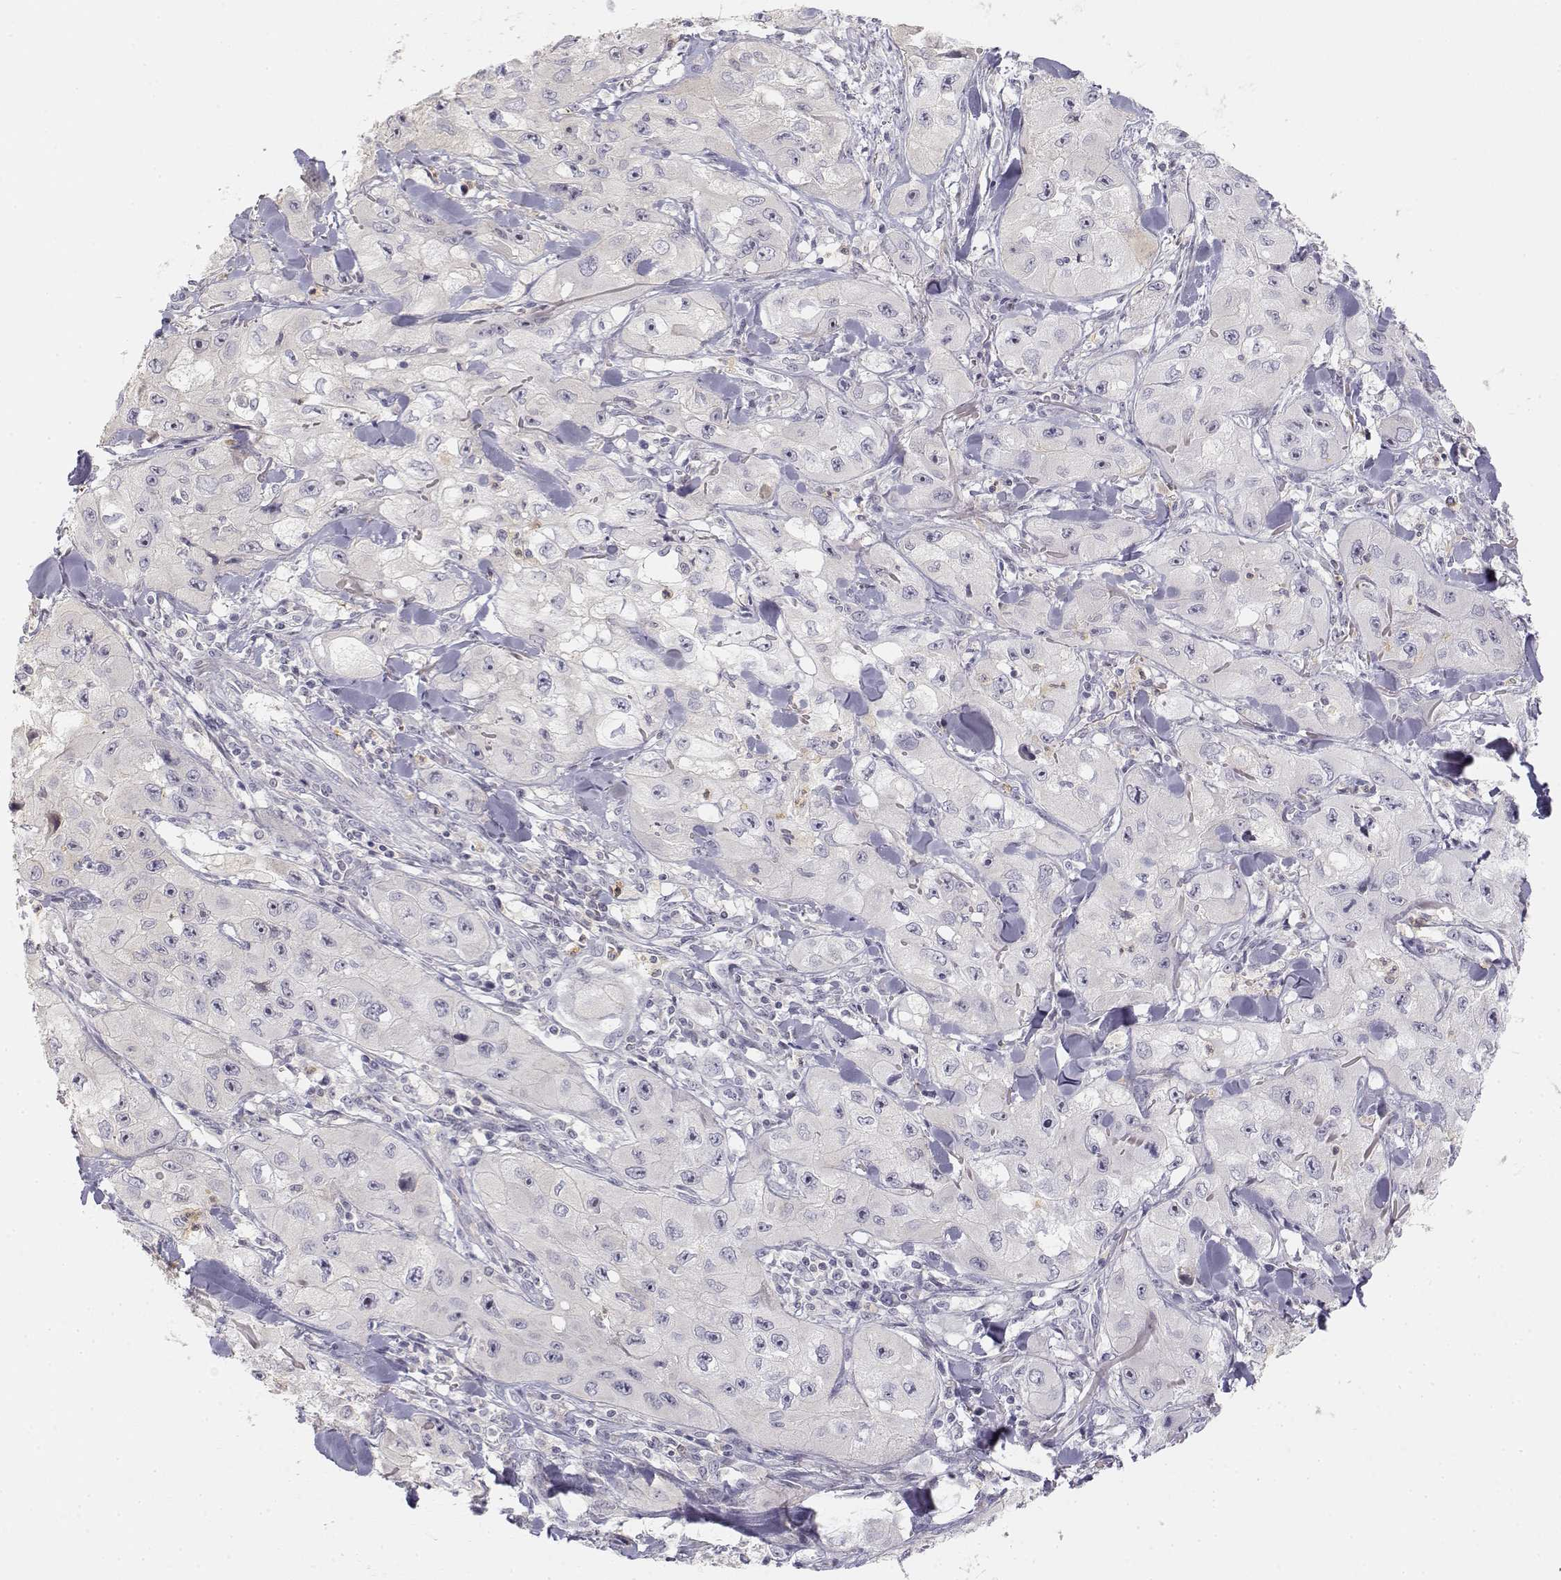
{"staining": {"intensity": "negative", "quantity": "none", "location": "none"}, "tissue": "skin cancer", "cell_type": "Tumor cells", "image_type": "cancer", "snomed": [{"axis": "morphology", "description": "Squamous cell carcinoma, NOS"}, {"axis": "topography", "description": "Skin"}, {"axis": "topography", "description": "Subcutis"}], "caption": "This is a image of immunohistochemistry staining of skin squamous cell carcinoma, which shows no expression in tumor cells.", "gene": "GLIPR1L2", "patient": {"sex": "male", "age": 73}}